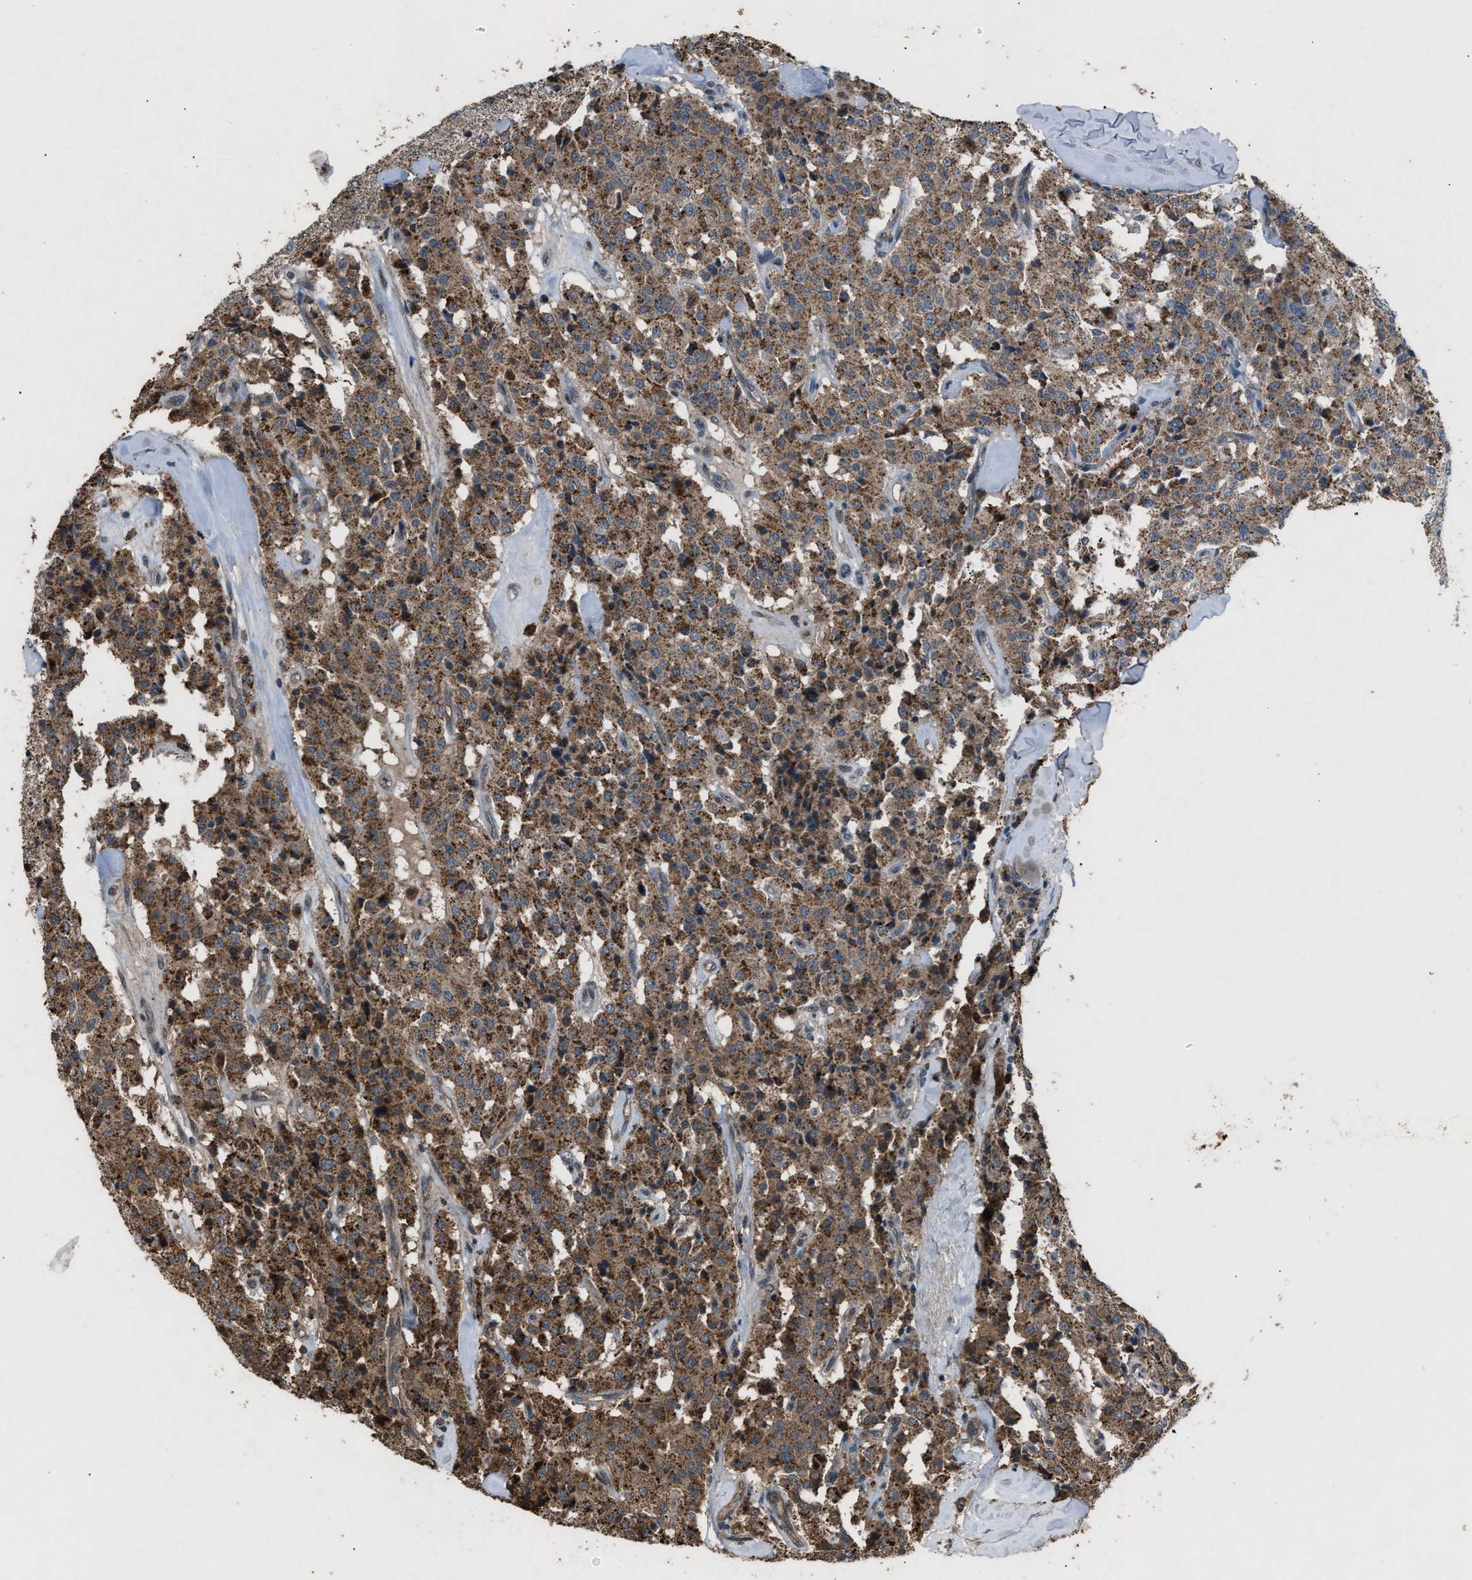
{"staining": {"intensity": "moderate", "quantity": ">75%", "location": "cytoplasmic/membranous"}, "tissue": "carcinoid", "cell_type": "Tumor cells", "image_type": "cancer", "snomed": [{"axis": "morphology", "description": "Carcinoid, malignant, NOS"}, {"axis": "topography", "description": "Lung"}], "caption": "This micrograph demonstrates immunohistochemistry staining of human malignant carcinoid, with medium moderate cytoplasmic/membranous expression in about >75% of tumor cells.", "gene": "PSMD1", "patient": {"sex": "male", "age": 30}}